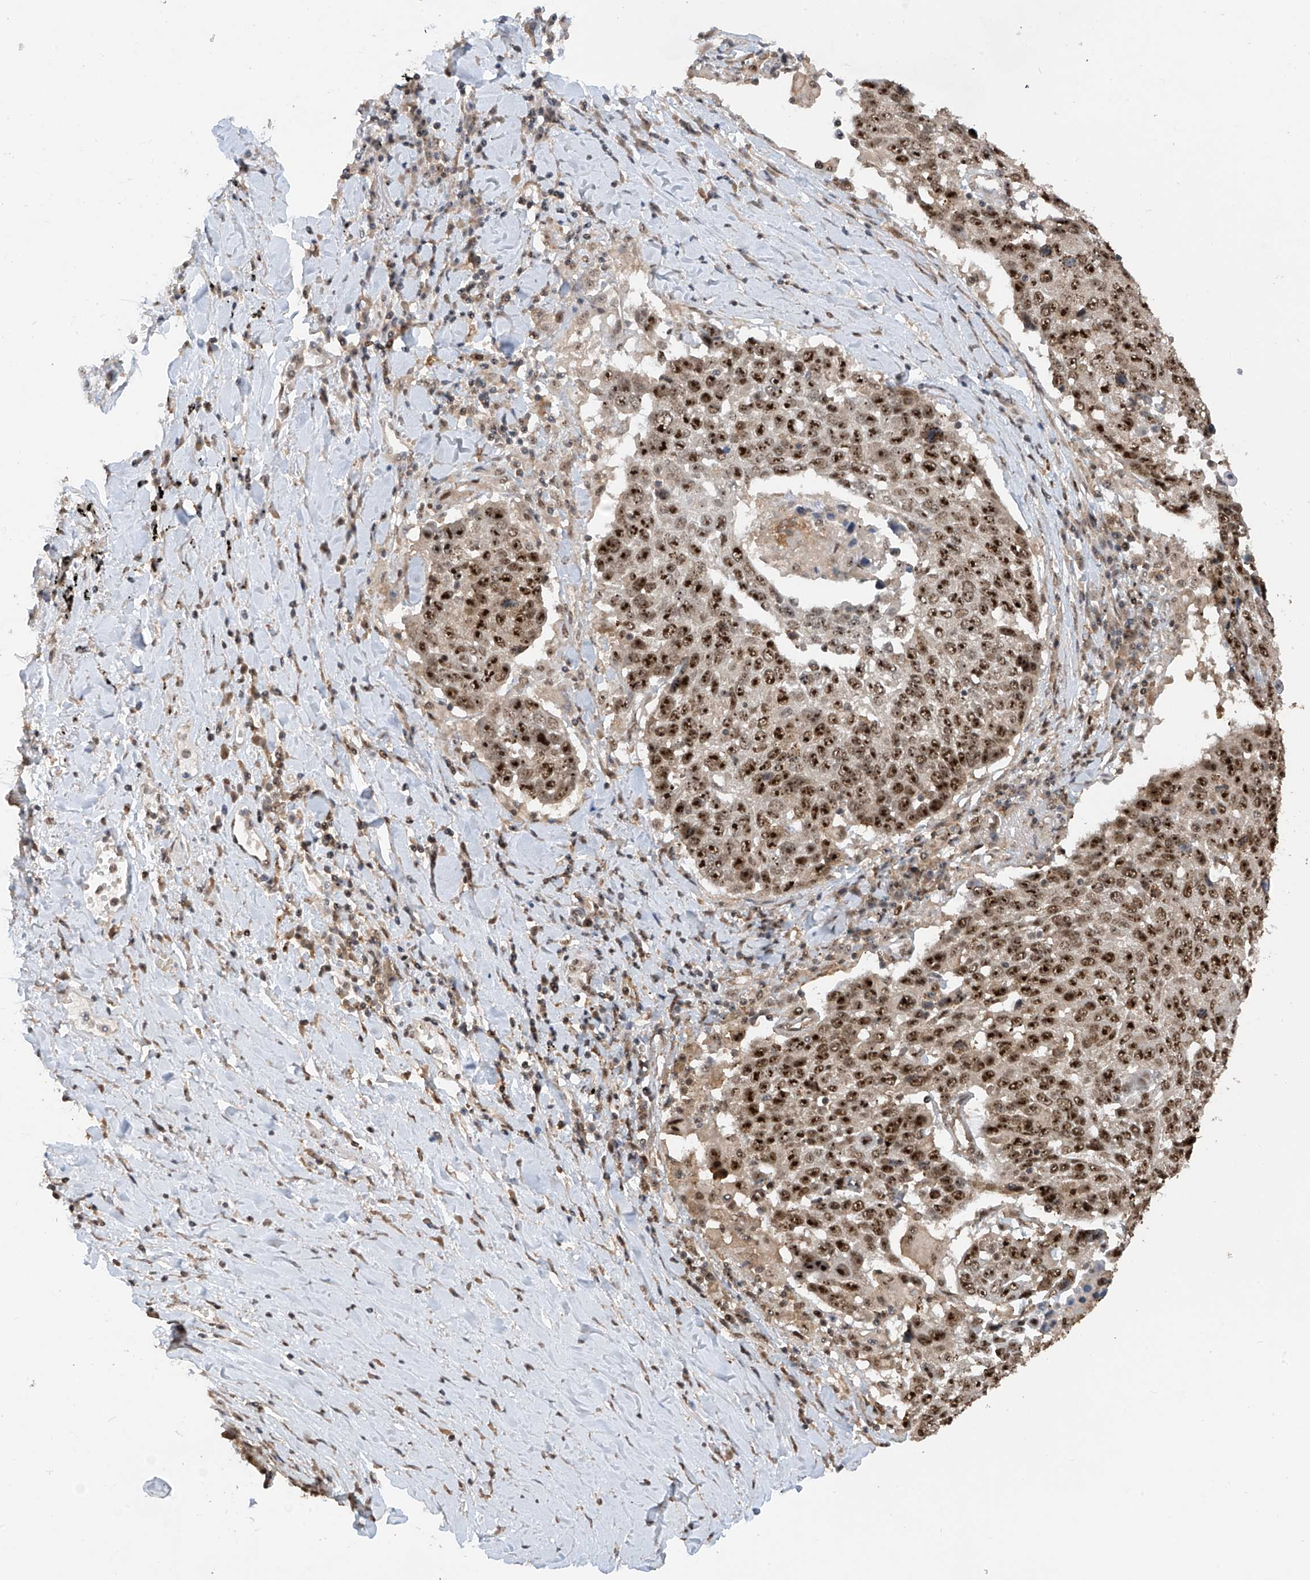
{"staining": {"intensity": "strong", "quantity": ">75%", "location": "nuclear"}, "tissue": "lung cancer", "cell_type": "Tumor cells", "image_type": "cancer", "snomed": [{"axis": "morphology", "description": "Squamous cell carcinoma, NOS"}, {"axis": "topography", "description": "Lung"}], "caption": "Protein expression analysis of lung cancer (squamous cell carcinoma) displays strong nuclear positivity in approximately >75% of tumor cells. (Stains: DAB in brown, nuclei in blue, Microscopy: brightfield microscopy at high magnification).", "gene": "C1orf131", "patient": {"sex": "male", "age": 66}}